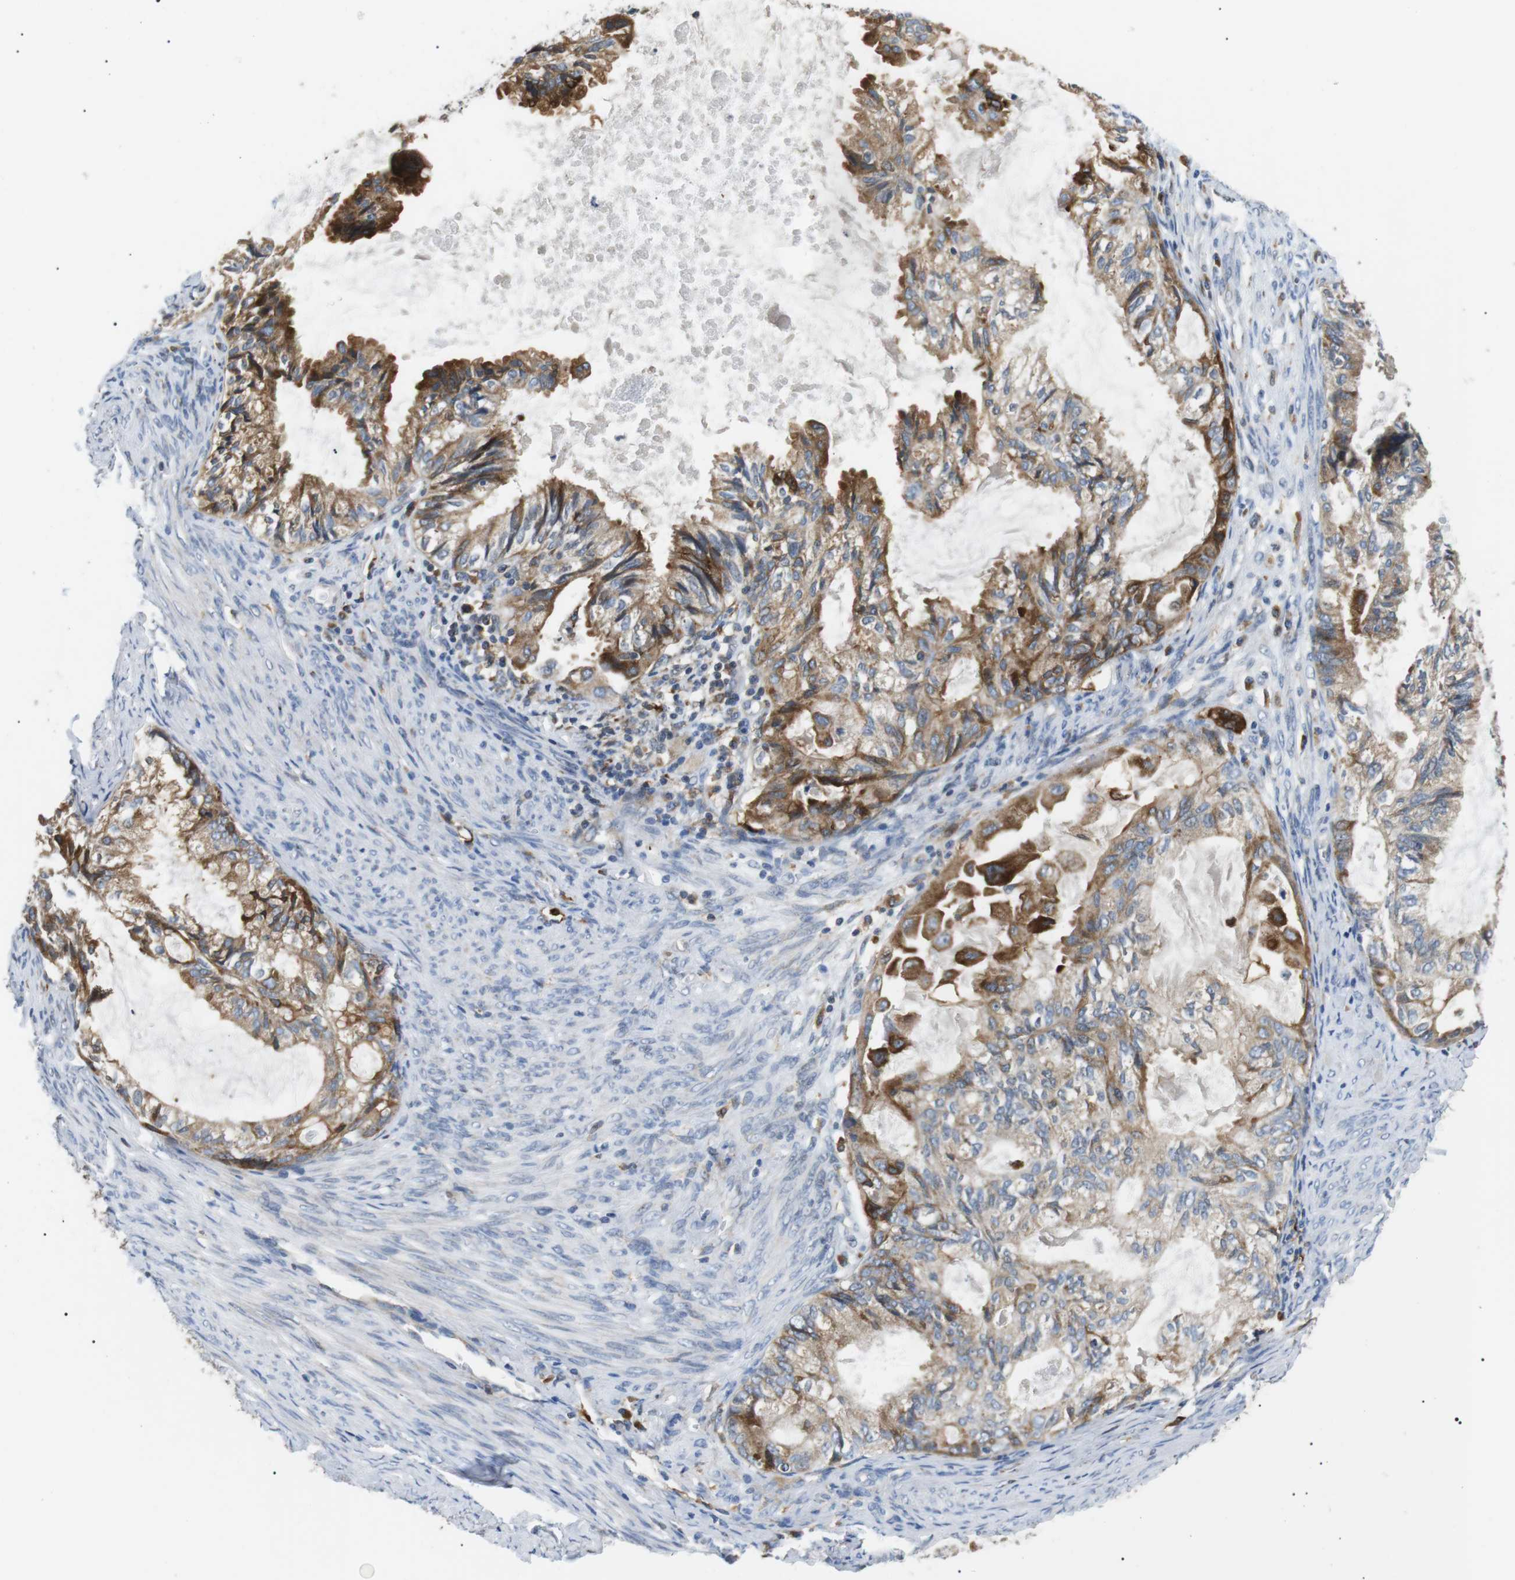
{"staining": {"intensity": "strong", "quantity": ">75%", "location": "cytoplasmic/membranous"}, "tissue": "cervical cancer", "cell_type": "Tumor cells", "image_type": "cancer", "snomed": [{"axis": "morphology", "description": "Normal tissue, NOS"}, {"axis": "morphology", "description": "Adenocarcinoma, NOS"}, {"axis": "topography", "description": "Cervix"}, {"axis": "topography", "description": "Endometrium"}], "caption": "Immunohistochemistry micrograph of adenocarcinoma (cervical) stained for a protein (brown), which reveals high levels of strong cytoplasmic/membranous staining in about >75% of tumor cells.", "gene": "RAB9A", "patient": {"sex": "female", "age": 86}}